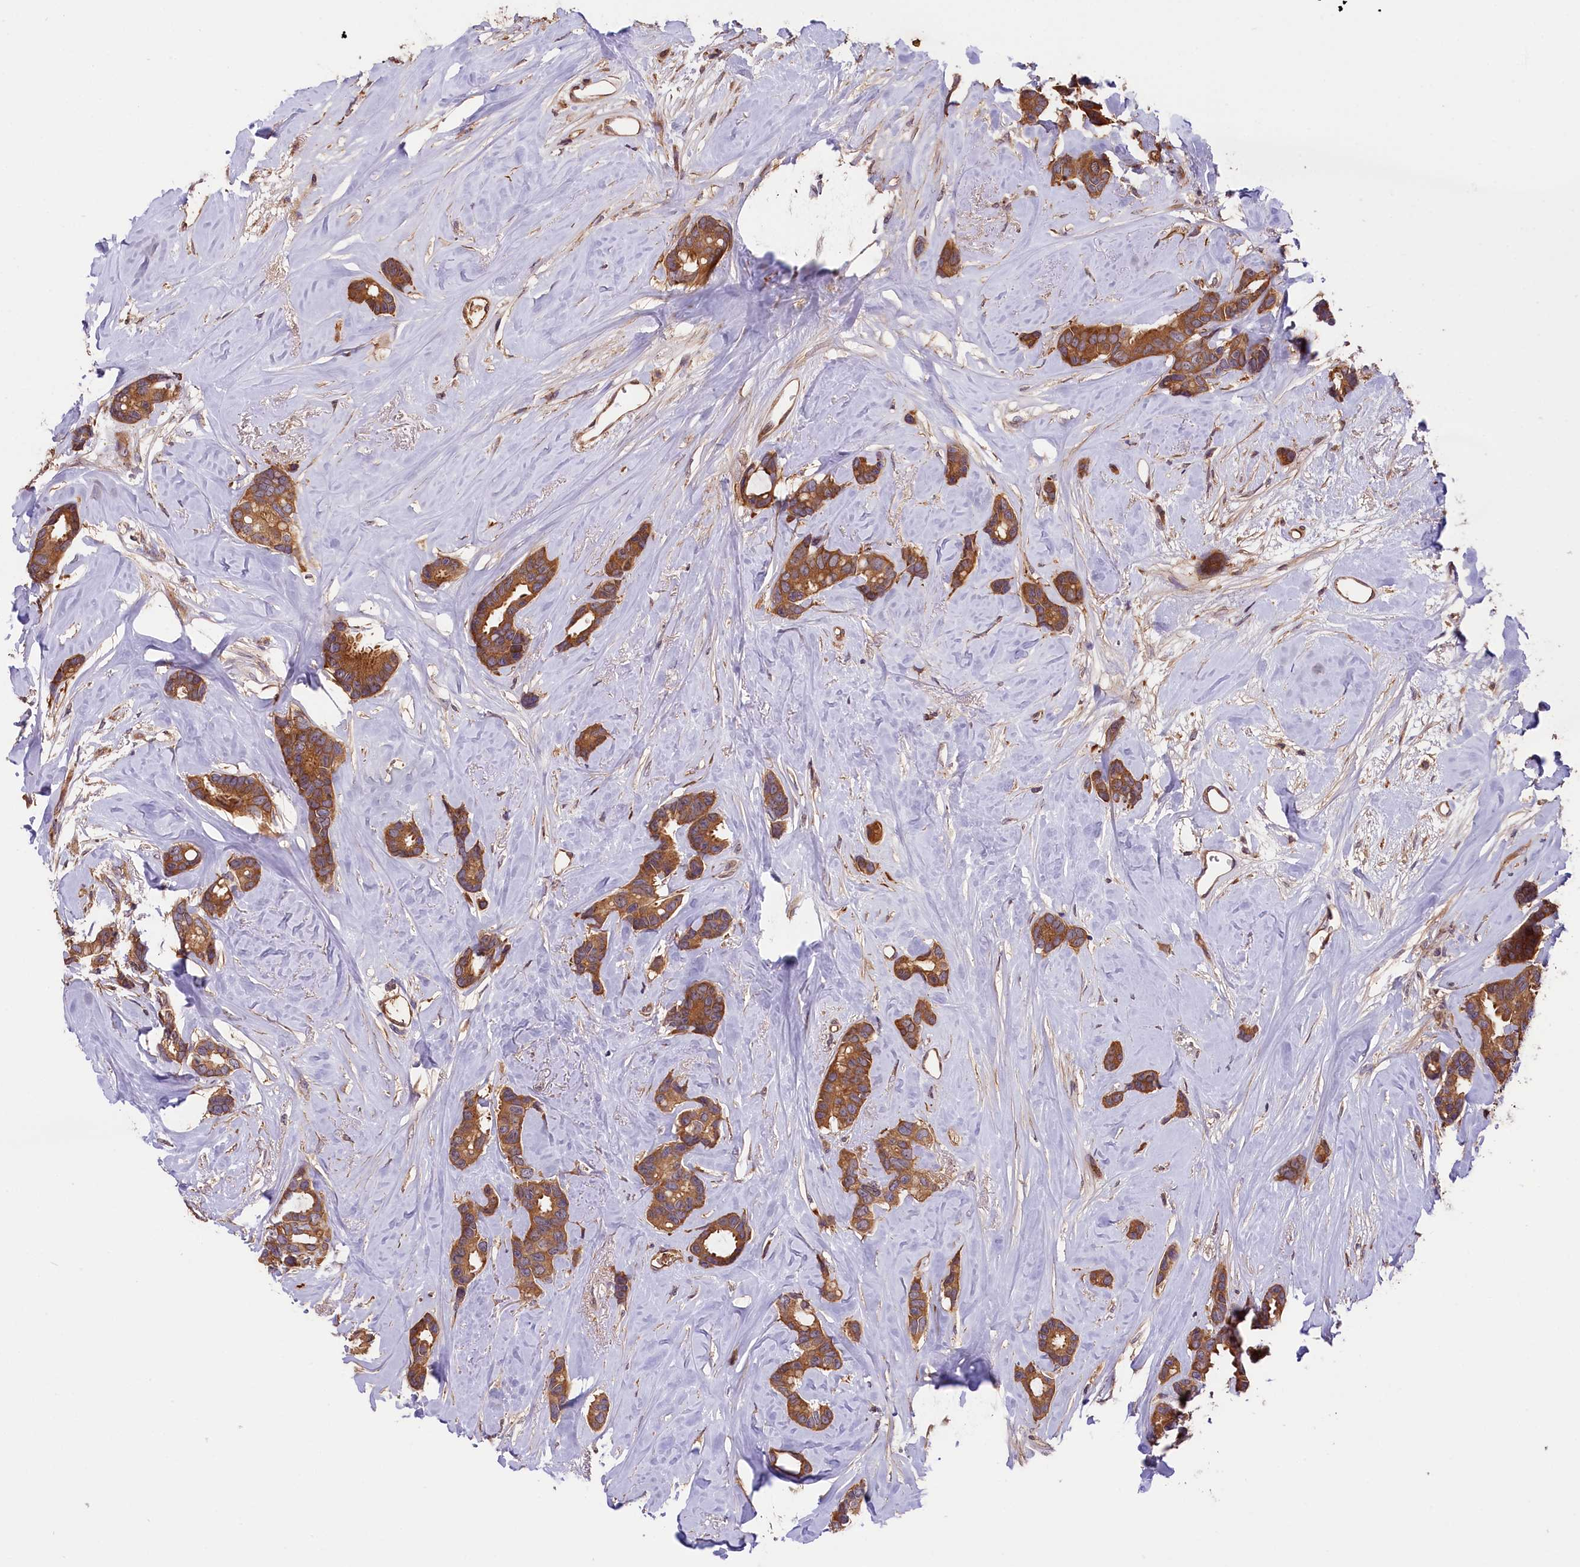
{"staining": {"intensity": "moderate", "quantity": ">75%", "location": "cytoplasmic/membranous"}, "tissue": "breast cancer", "cell_type": "Tumor cells", "image_type": "cancer", "snomed": [{"axis": "morphology", "description": "Duct carcinoma"}, {"axis": "topography", "description": "Breast"}], "caption": "Breast infiltrating ductal carcinoma was stained to show a protein in brown. There is medium levels of moderate cytoplasmic/membranous staining in about >75% of tumor cells.", "gene": "SETD6", "patient": {"sex": "female", "age": 87}}